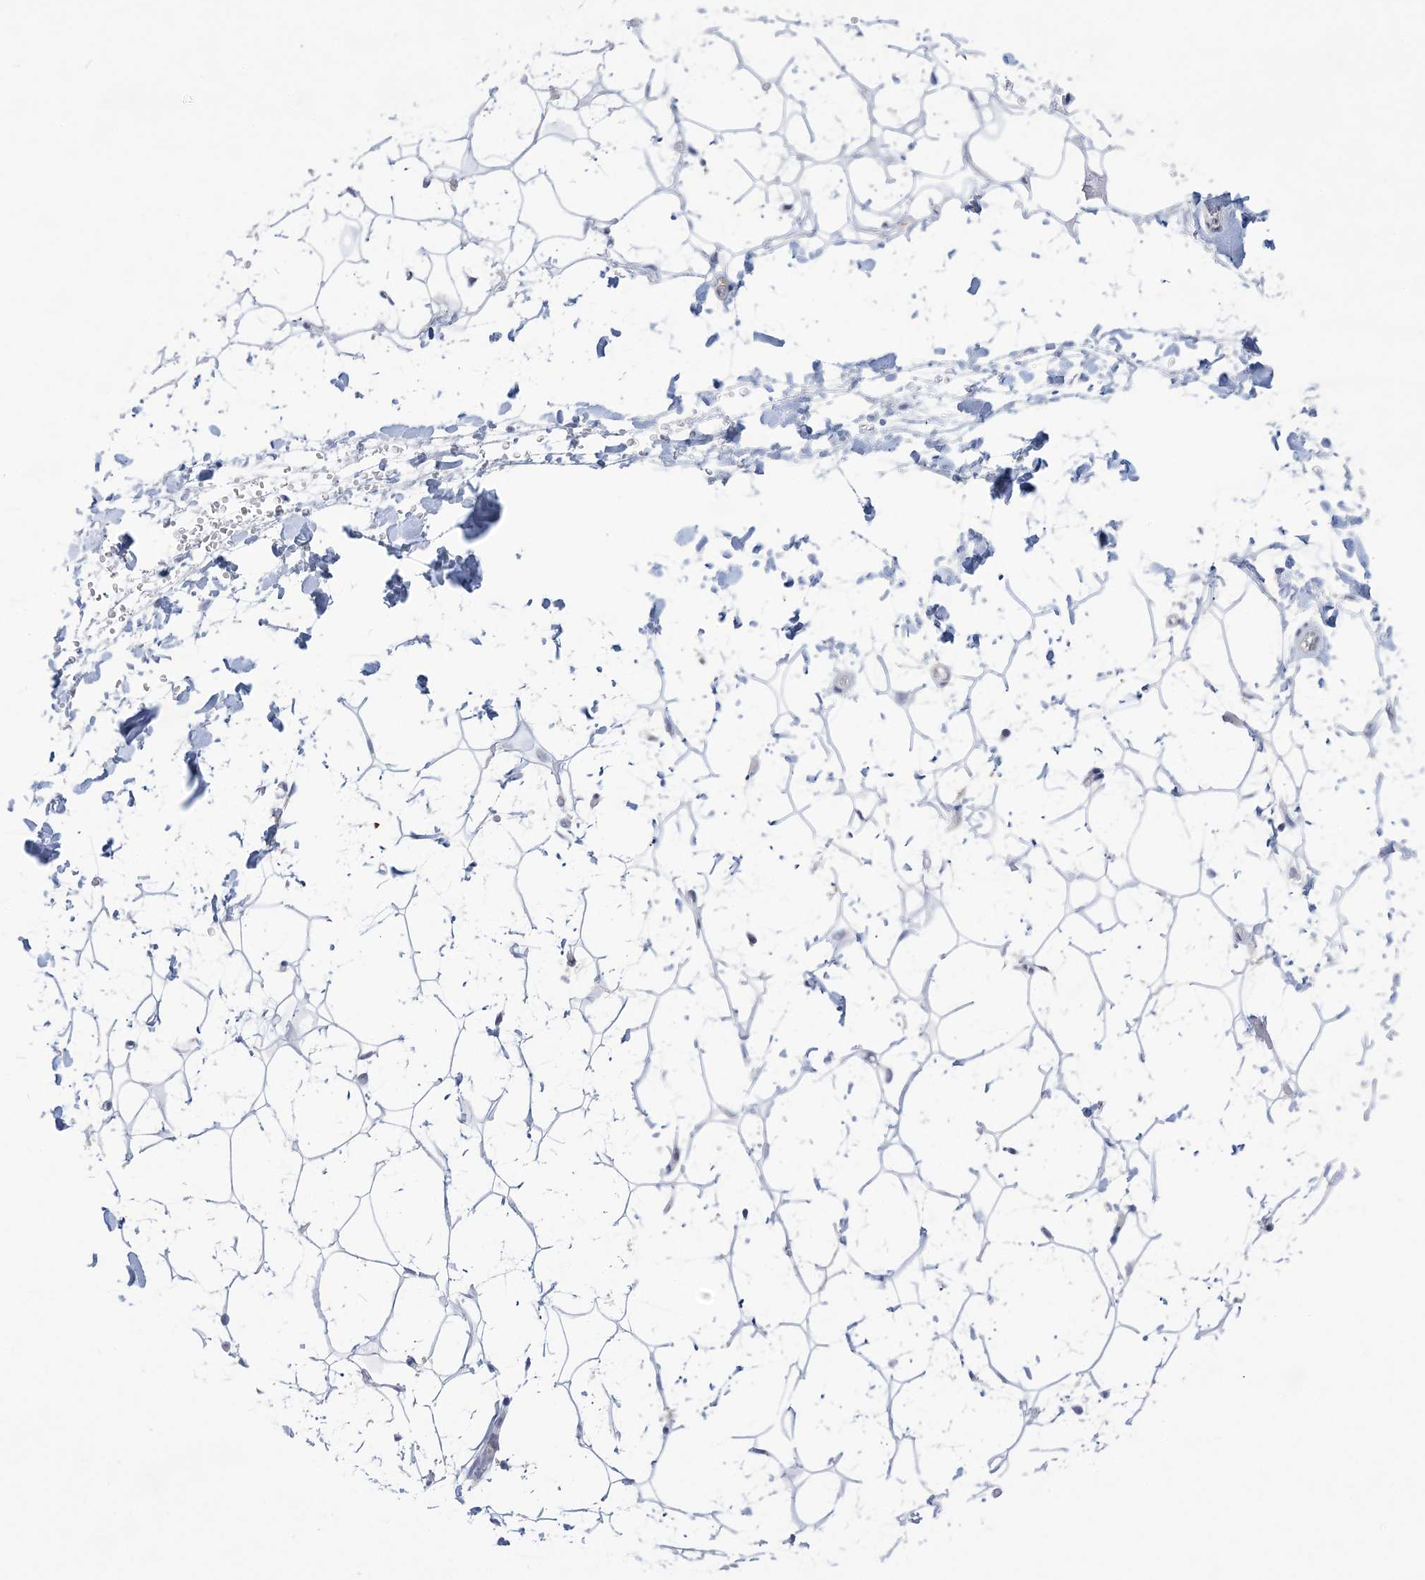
{"staining": {"intensity": "negative", "quantity": "none", "location": "none"}, "tissue": "adipose tissue", "cell_type": "Adipocytes", "image_type": "normal", "snomed": [{"axis": "morphology", "description": "Normal tissue, NOS"}, {"axis": "topography", "description": "Breast"}], "caption": "Micrograph shows no significant protein staining in adipocytes of unremarkable adipose tissue. (DAB IHC visualized using brightfield microscopy, high magnification).", "gene": "ANKRD35", "patient": {"sex": "female", "age": 26}}